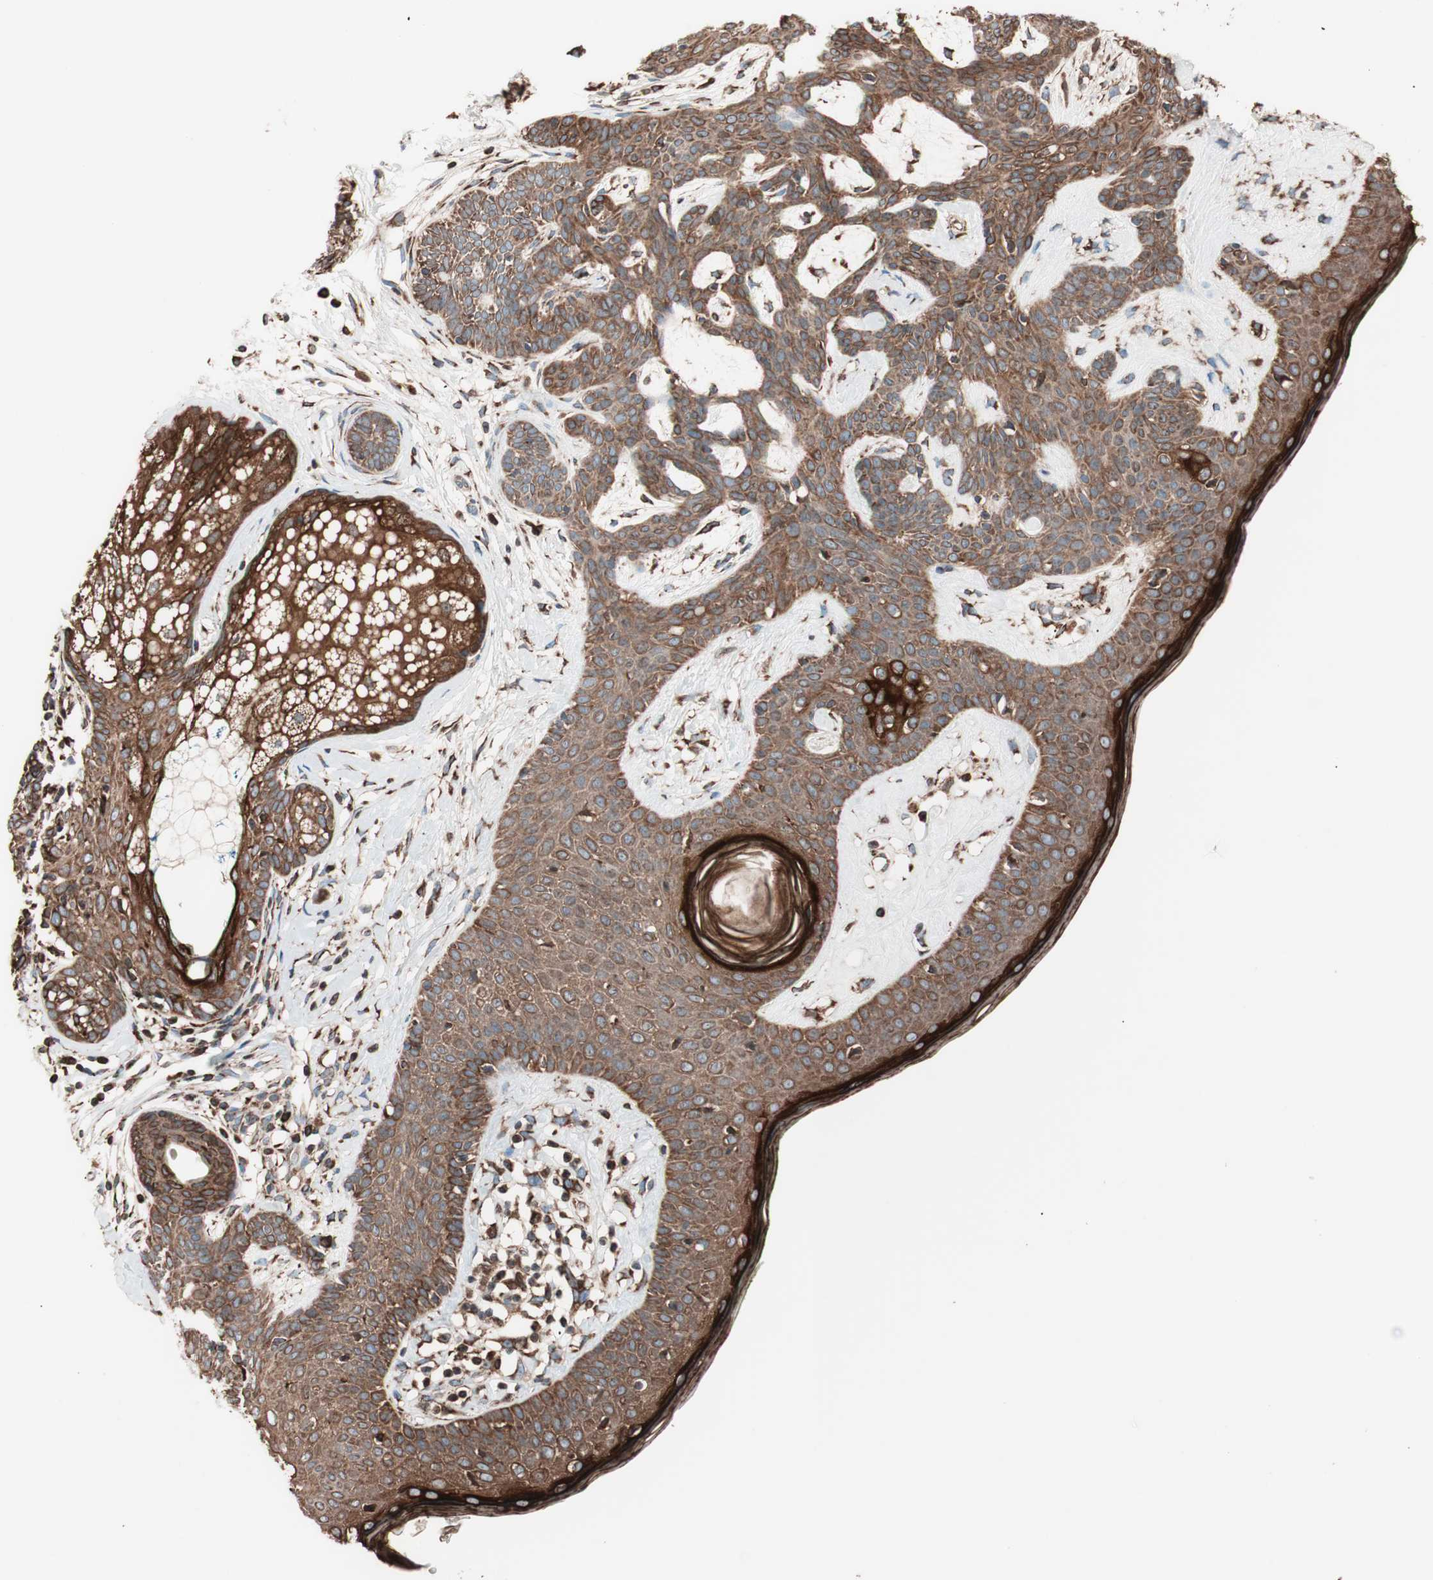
{"staining": {"intensity": "moderate", "quantity": ">75%", "location": "cytoplasmic/membranous"}, "tissue": "skin cancer", "cell_type": "Tumor cells", "image_type": "cancer", "snomed": [{"axis": "morphology", "description": "Developmental malformation"}, {"axis": "morphology", "description": "Basal cell carcinoma"}, {"axis": "topography", "description": "Skin"}], "caption": "Skin basal cell carcinoma stained with immunohistochemistry shows moderate cytoplasmic/membranous positivity in approximately >75% of tumor cells. (IHC, brightfield microscopy, high magnification).", "gene": "VEGFA", "patient": {"sex": "female", "age": 62}}